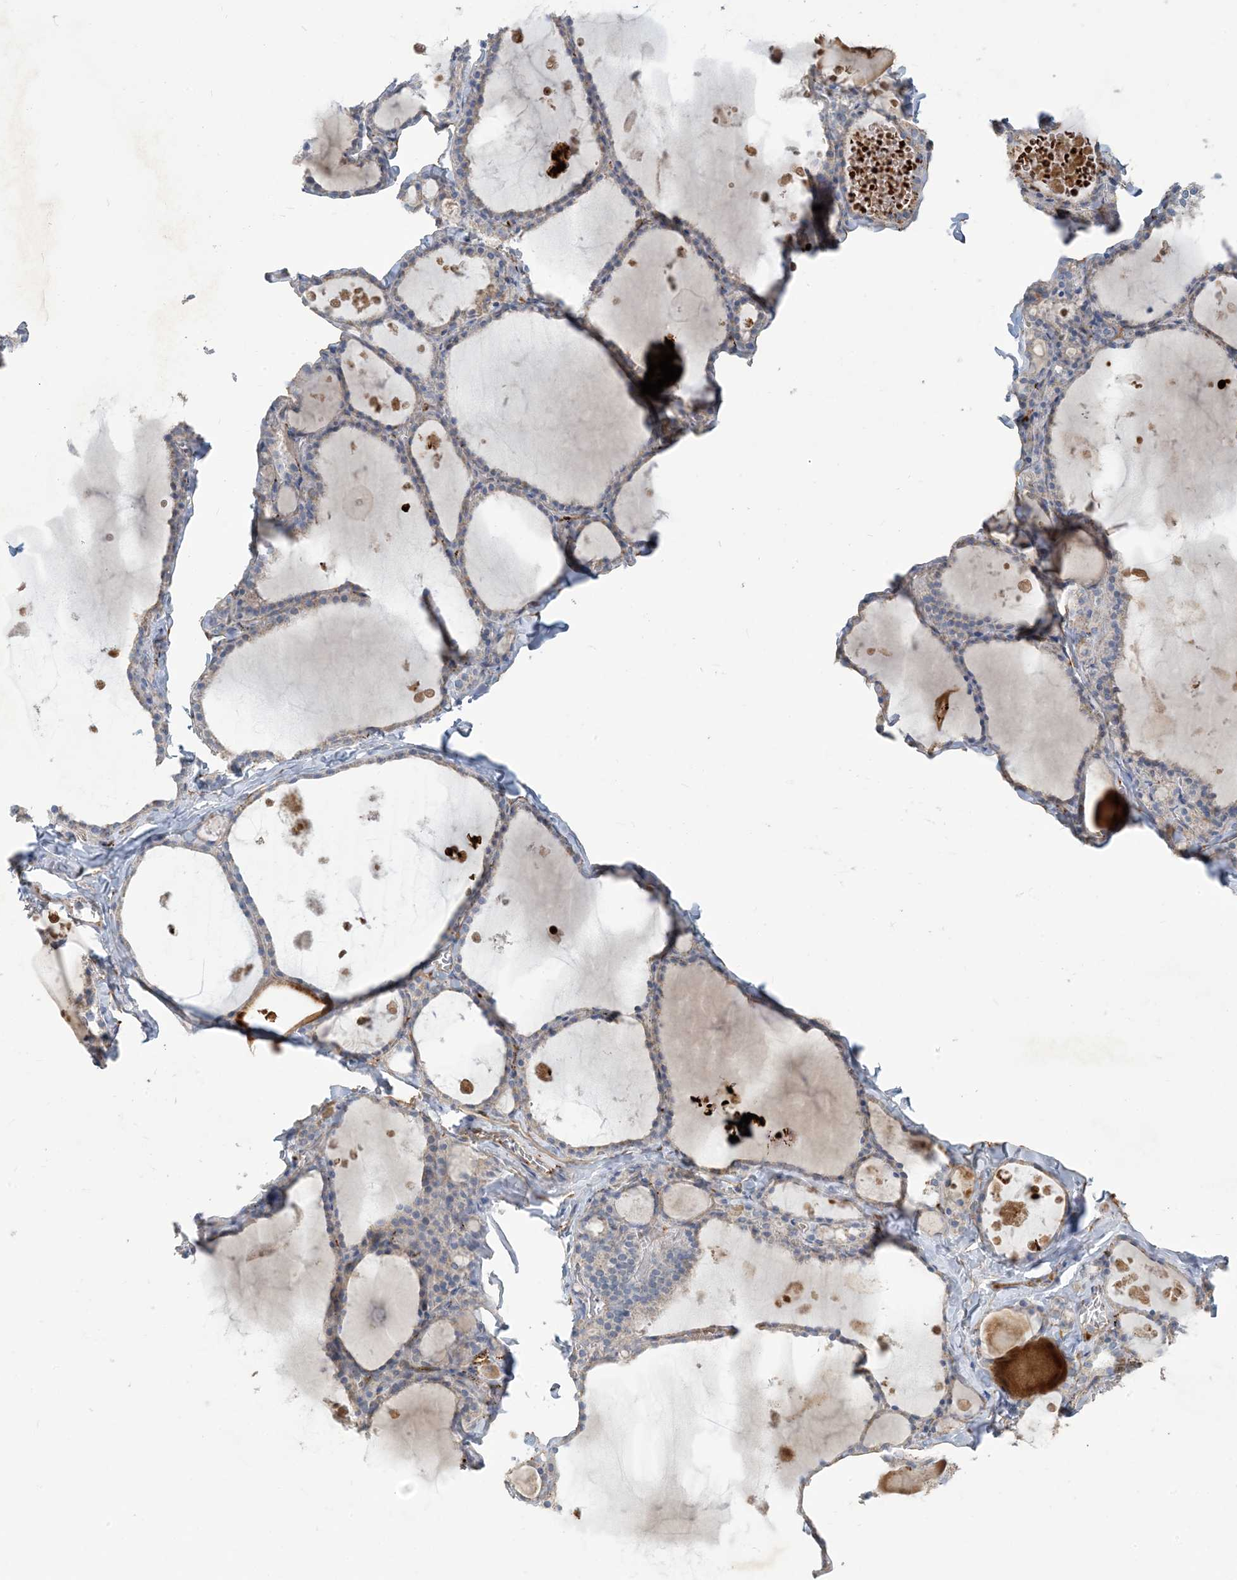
{"staining": {"intensity": "negative", "quantity": "none", "location": "none"}, "tissue": "thyroid gland", "cell_type": "Glandular cells", "image_type": "normal", "snomed": [{"axis": "morphology", "description": "Normal tissue, NOS"}, {"axis": "topography", "description": "Thyroid gland"}], "caption": "Immunohistochemistry (IHC) histopathology image of unremarkable thyroid gland: thyroid gland stained with DAB reveals no significant protein staining in glandular cells.", "gene": "PEAR1", "patient": {"sex": "male", "age": 56}}